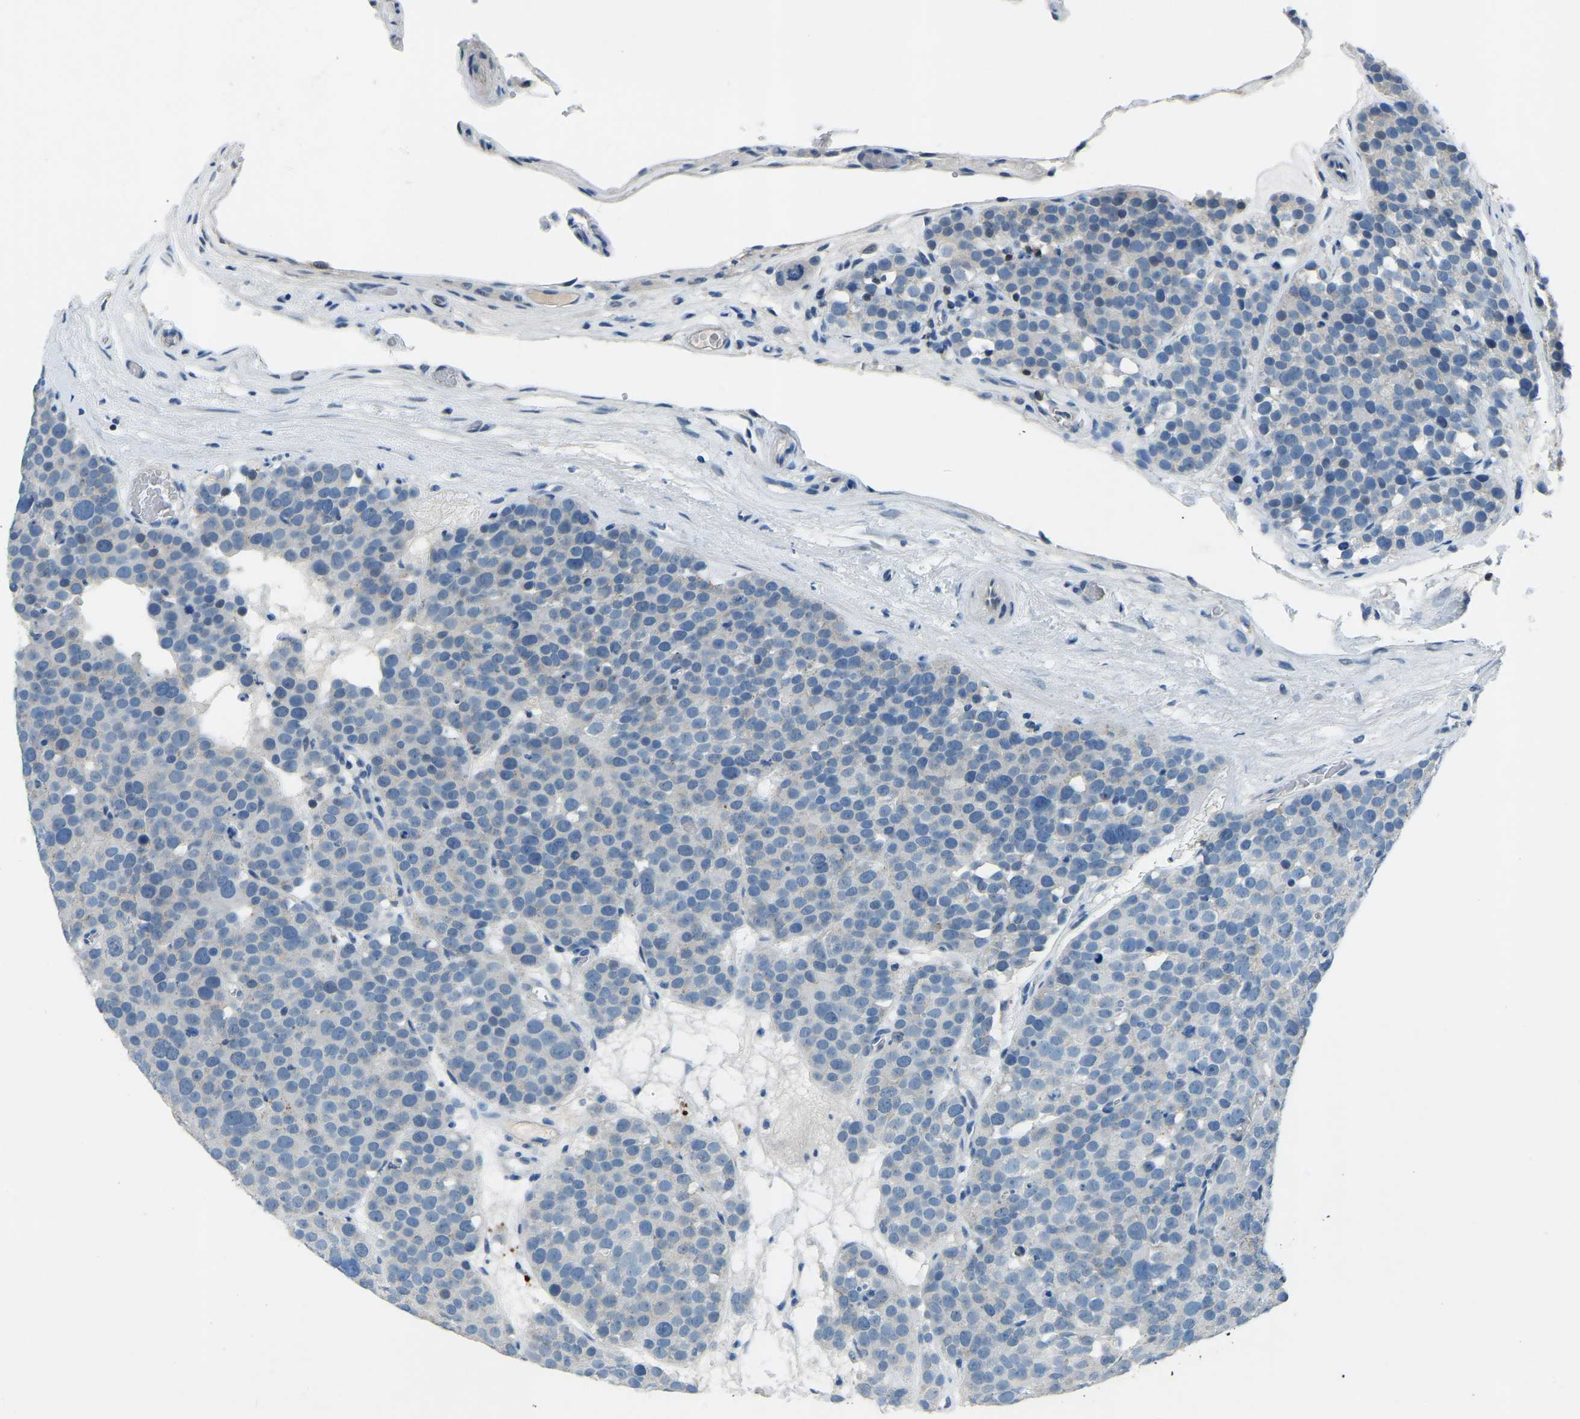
{"staining": {"intensity": "negative", "quantity": "none", "location": "none"}, "tissue": "testis cancer", "cell_type": "Tumor cells", "image_type": "cancer", "snomed": [{"axis": "morphology", "description": "Seminoma, NOS"}, {"axis": "topography", "description": "Testis"}], "caption": "Immunohistochemistry of human testis seminoma shows no expression in tumor cells. (DAB (3,3'-diaminobenzidine) IHC, high magnification).", "gene": "XIRP1", "patient": {"sex": "male", "age": 71}}